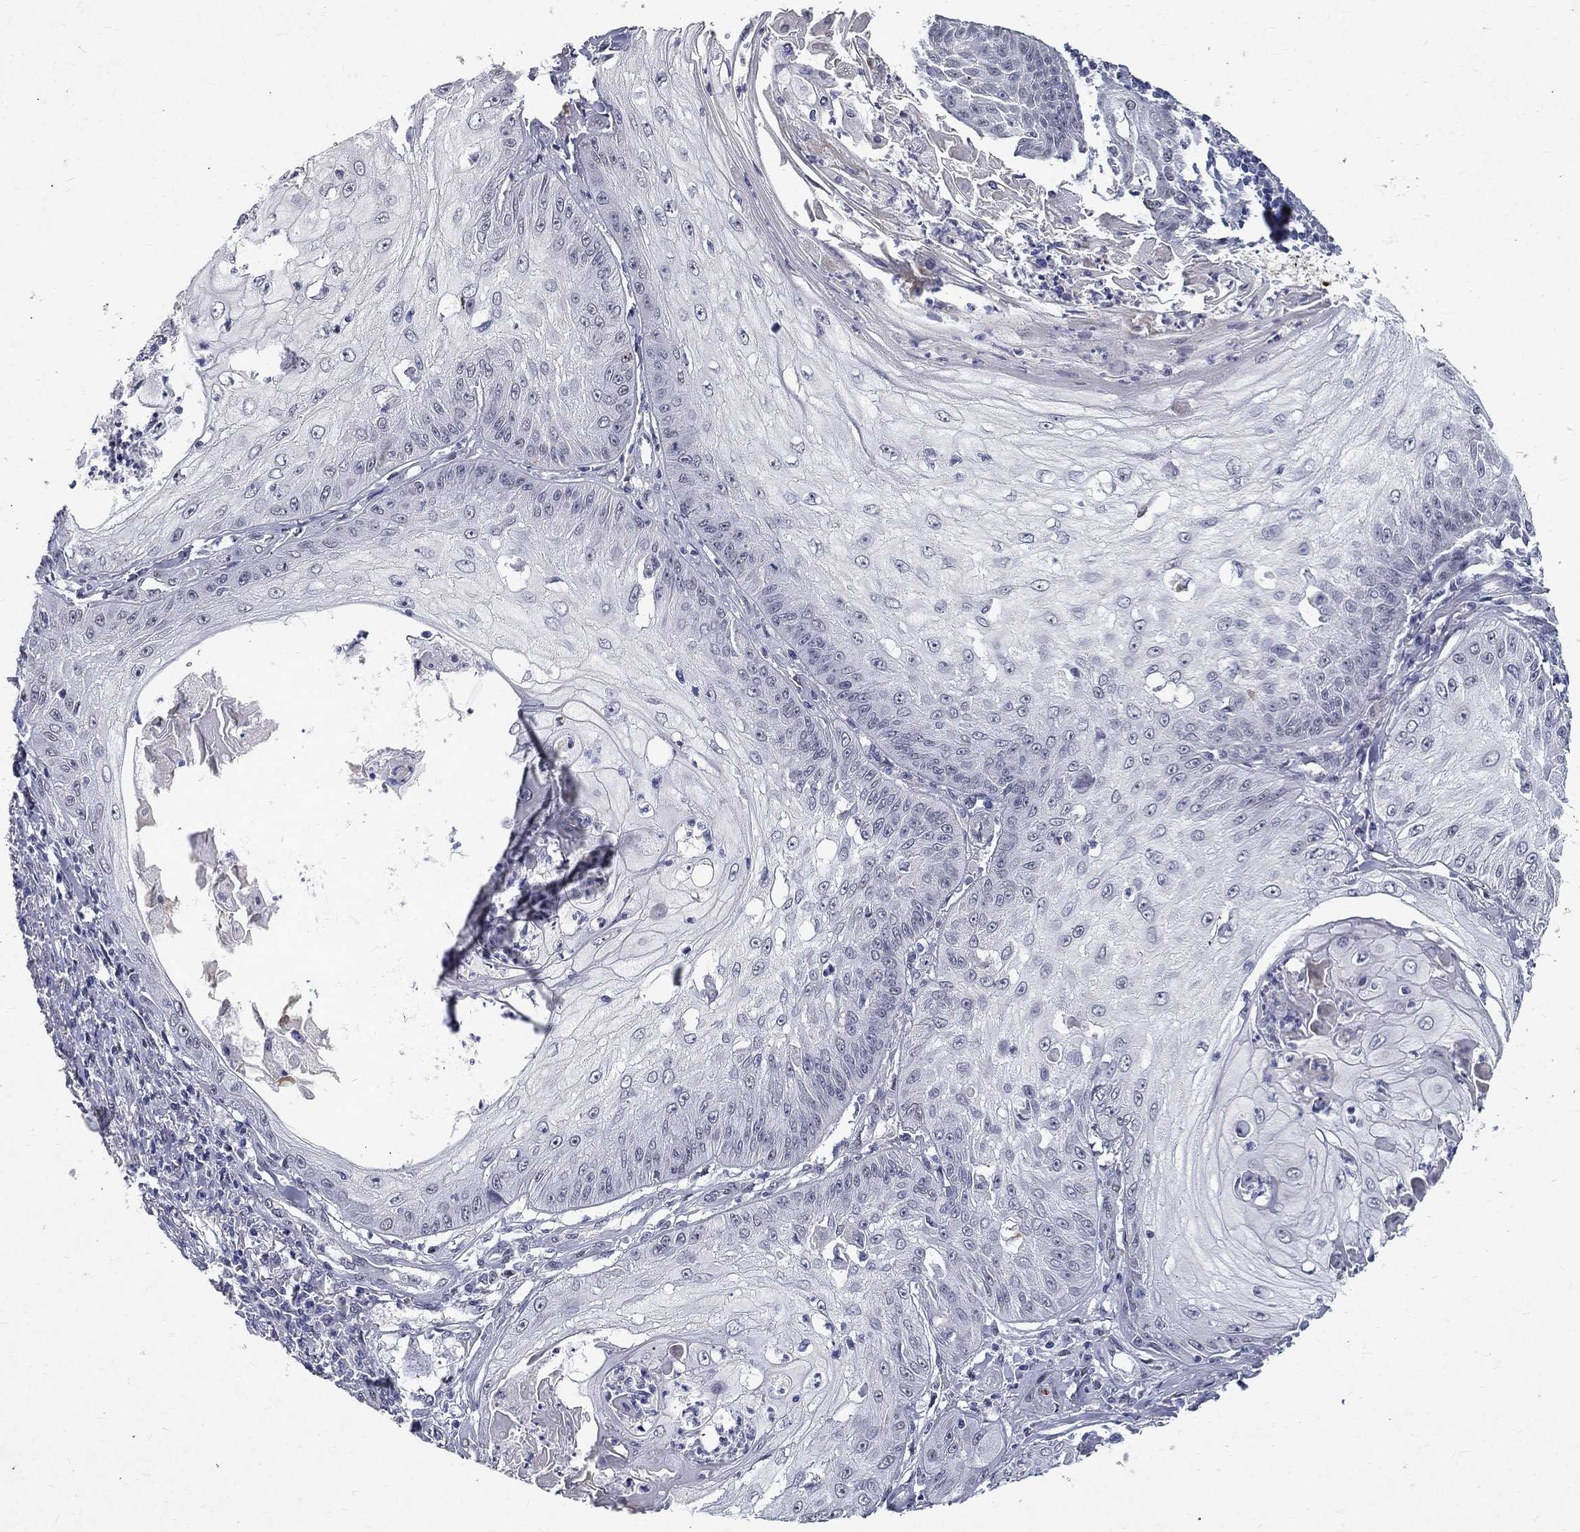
{"staining": {"intensity": "negative", "quantity": "none", "location": "none"}, "tissue": "skin cancer", "cell_type": "Tumor cells", "image_type": "cancer", "snomed": [{"axis": "morphology", "description": "Squamous cell carcinoma, NOS"}, {"axis": "topography", "description": "Skin"}], "caption": "IHC photomicrograph of neoplastic tissue: human skin cancer (squamous cell carcinoma) stained with DAB exhibits no significant protein staining in tumor cells.", "gene": "RBFOX1", "patient": {"sex": "male", "age": 70}}